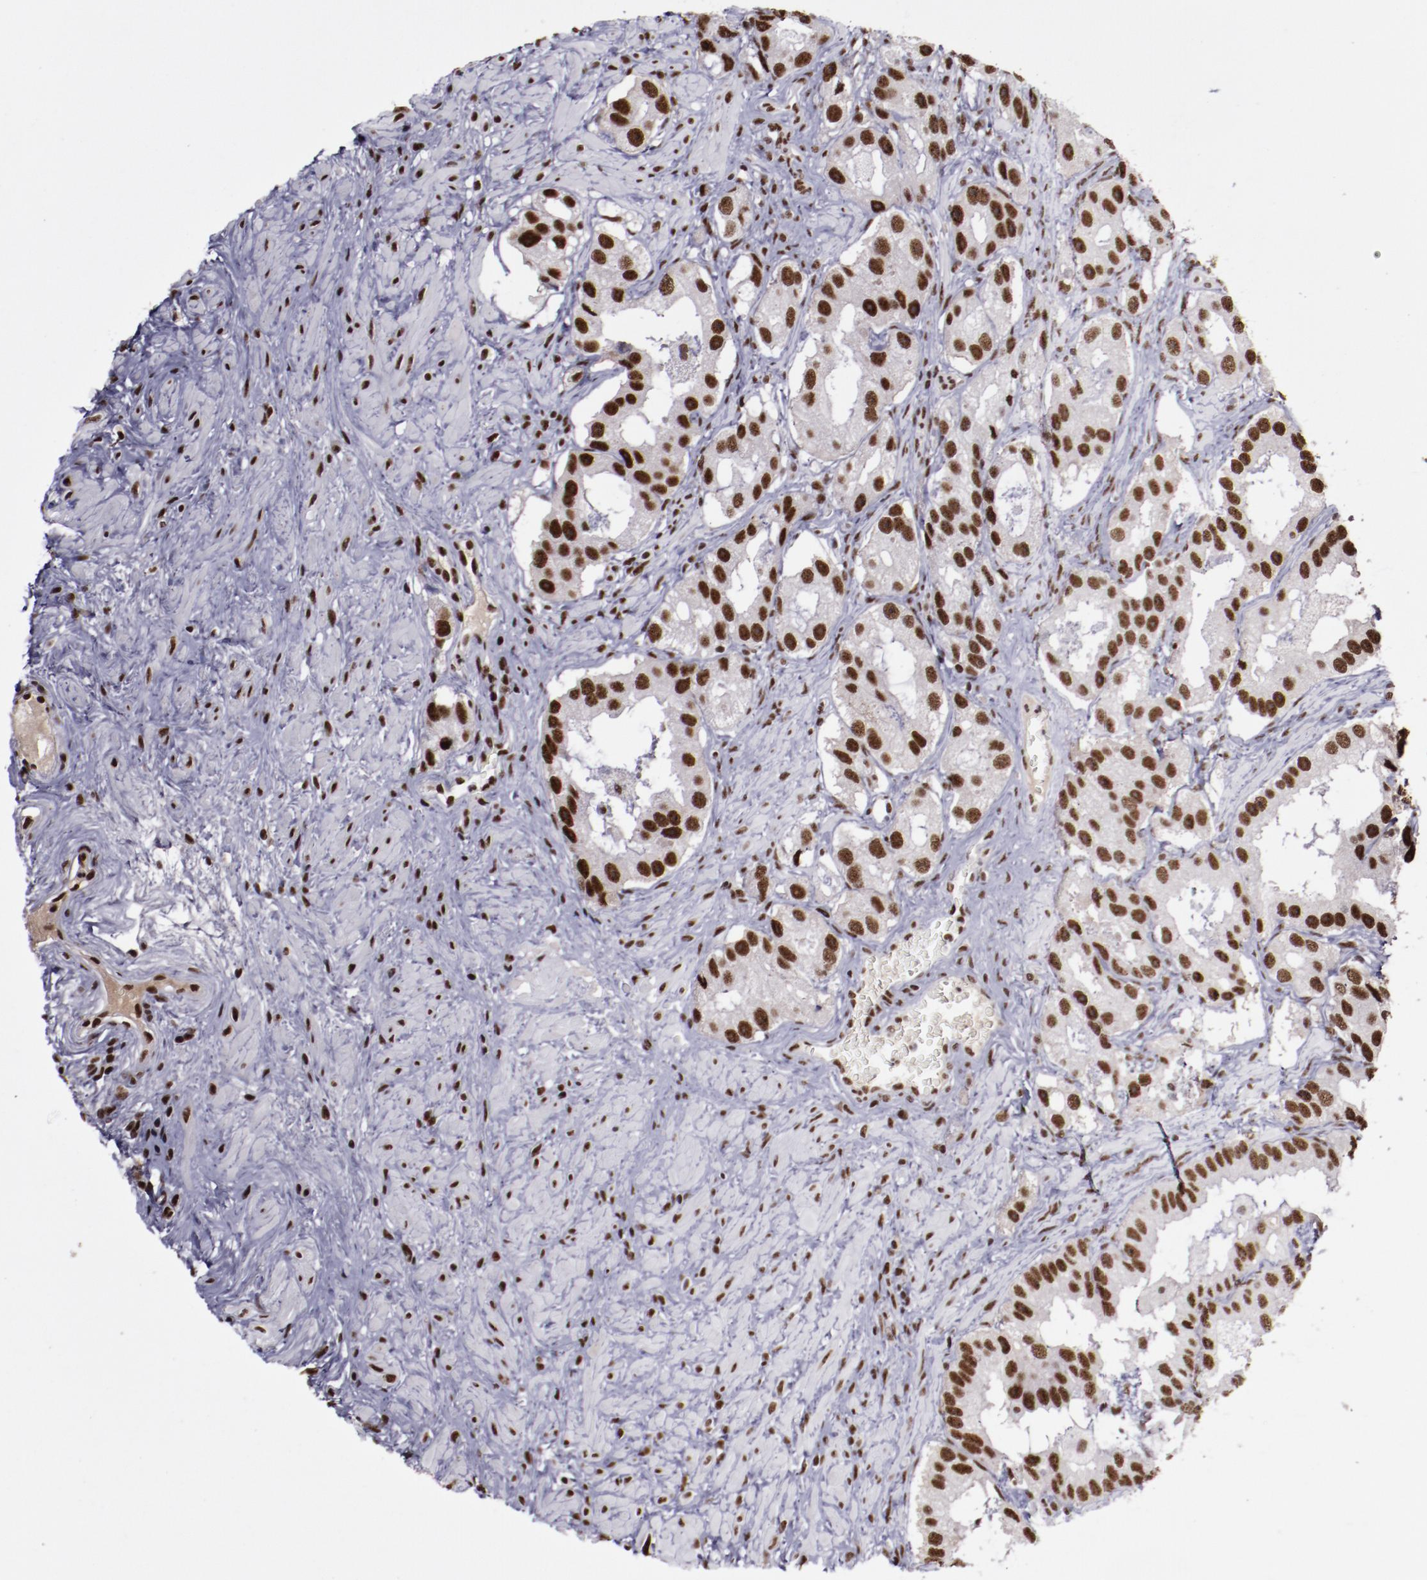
{"staining": {"intensity": "strong", "quantity": ">75%", "location": "nuclear"}, "tissue": "prostate cancer", "cell_type": "Tumor cells", "image_type": "cancer", "snomed": [{"axis": "morphology", "description": "Adenocarcinoma, High grade"}, {"axis": "topography", "description": "Prostate"}], "caption": "Tumor cells display strong nuclear positivity in approximately >75% of cells in prostate adenocarcinoma (high-grade).", "gene": "ERH", "patient": {"sex": "male", "age": 63}}